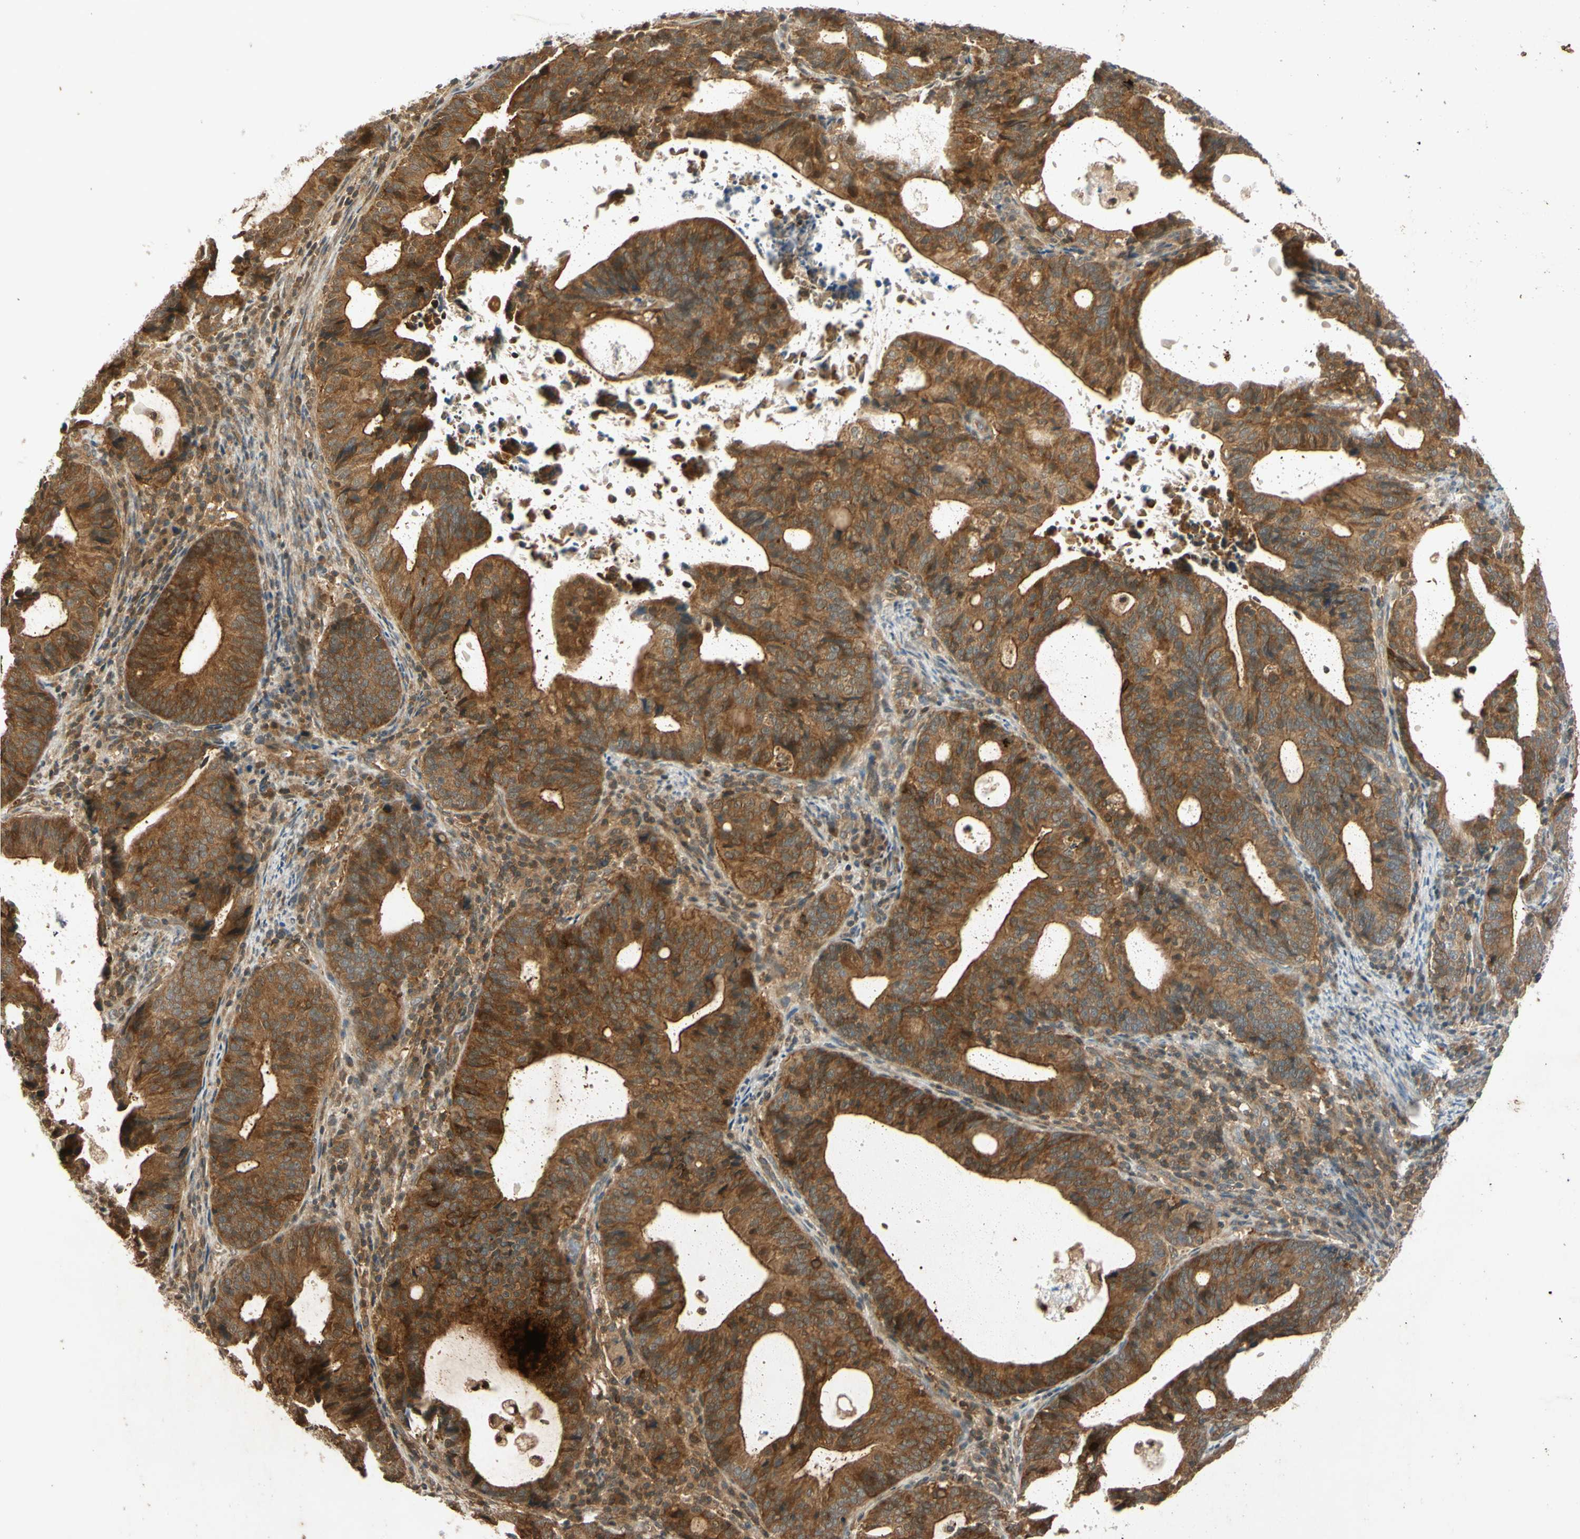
{"staining": {"intensity": "strong", "quantity": ">75%", "location": "cytoplasmic/membranous"}, "tissue": "endometrial cancer", "cell_type": "Tumor cells", "image_type": "cancer", "snomed": [{"axis": "morphology", "description": "Adenocarcinoma, NOS"}, {"axis": "topography", "description": "Uterus"}], "caption": "Immunohistochemical staining of human adenocarcinoma (endometrial) exhibits strong cytoplasmic/membranous protein expression in about >75% of tumor cells.", "gene": "EPHA8", "patient": {"sex": "female", "age": 83}}